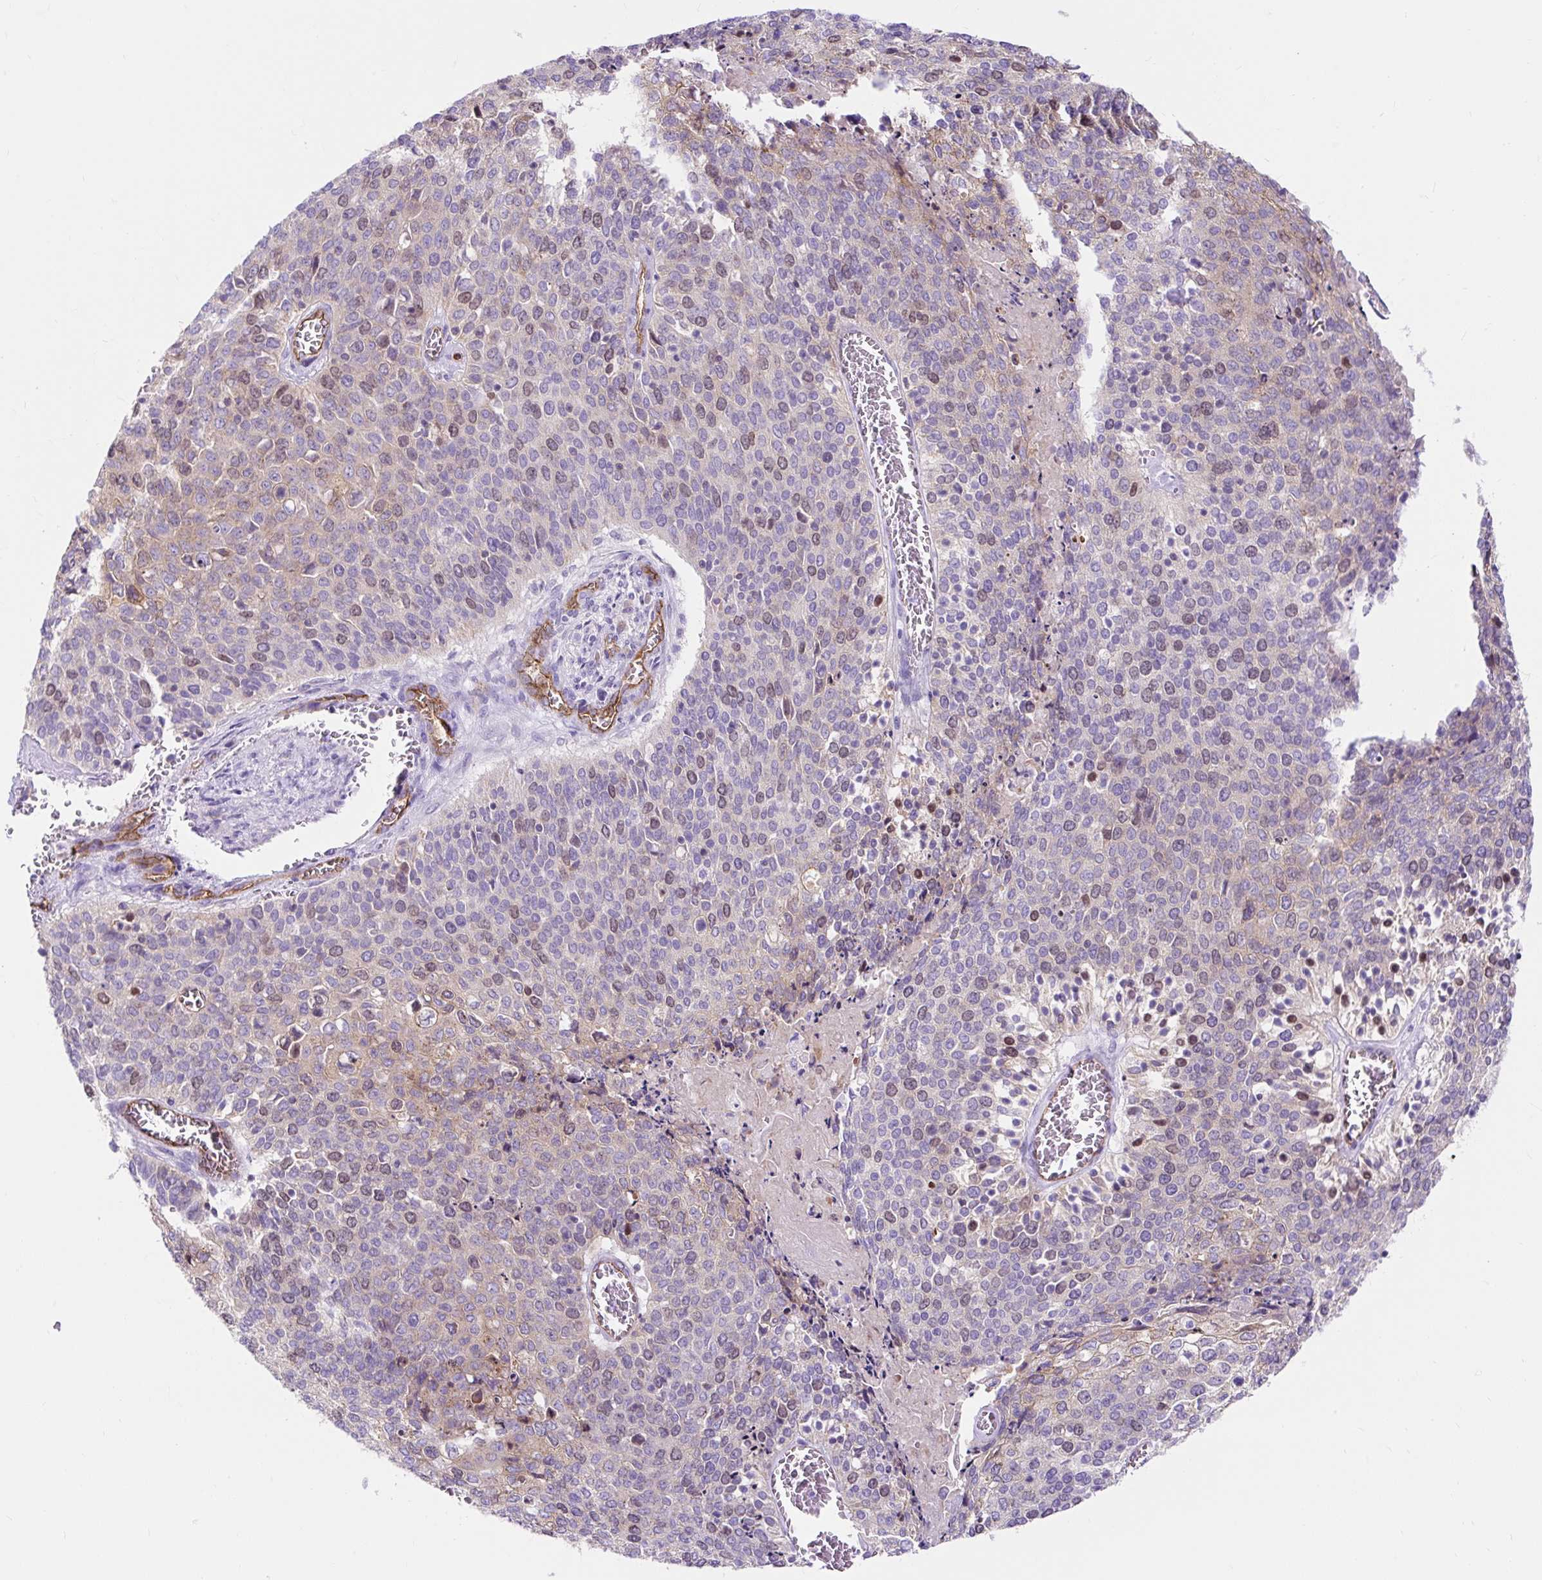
{"staining": {"intensity": "weak", "quantity": "<25%", "location": "cytoplasmic/membranous,nuclear"}, "tissue": "cervical cancer", "cell_type": "Tumor cells", "image_type": "cancer", "snomed": [{"axis": "morphology", "description": "Squamous cell carcinoma, NOS"}, {"axis": "topography", "description": "Cervix"}], "caption": "Tumor cells show no significant staining in squamous cell carcinoma (cervical). The staining was performed using DAB to visualize the protein expression in brown, while the nuclei were stained in blue with hematoxylin (Magnification: 20x).", "gene": "HIP1R", "patient": {"sex": "female", "age": 39}}